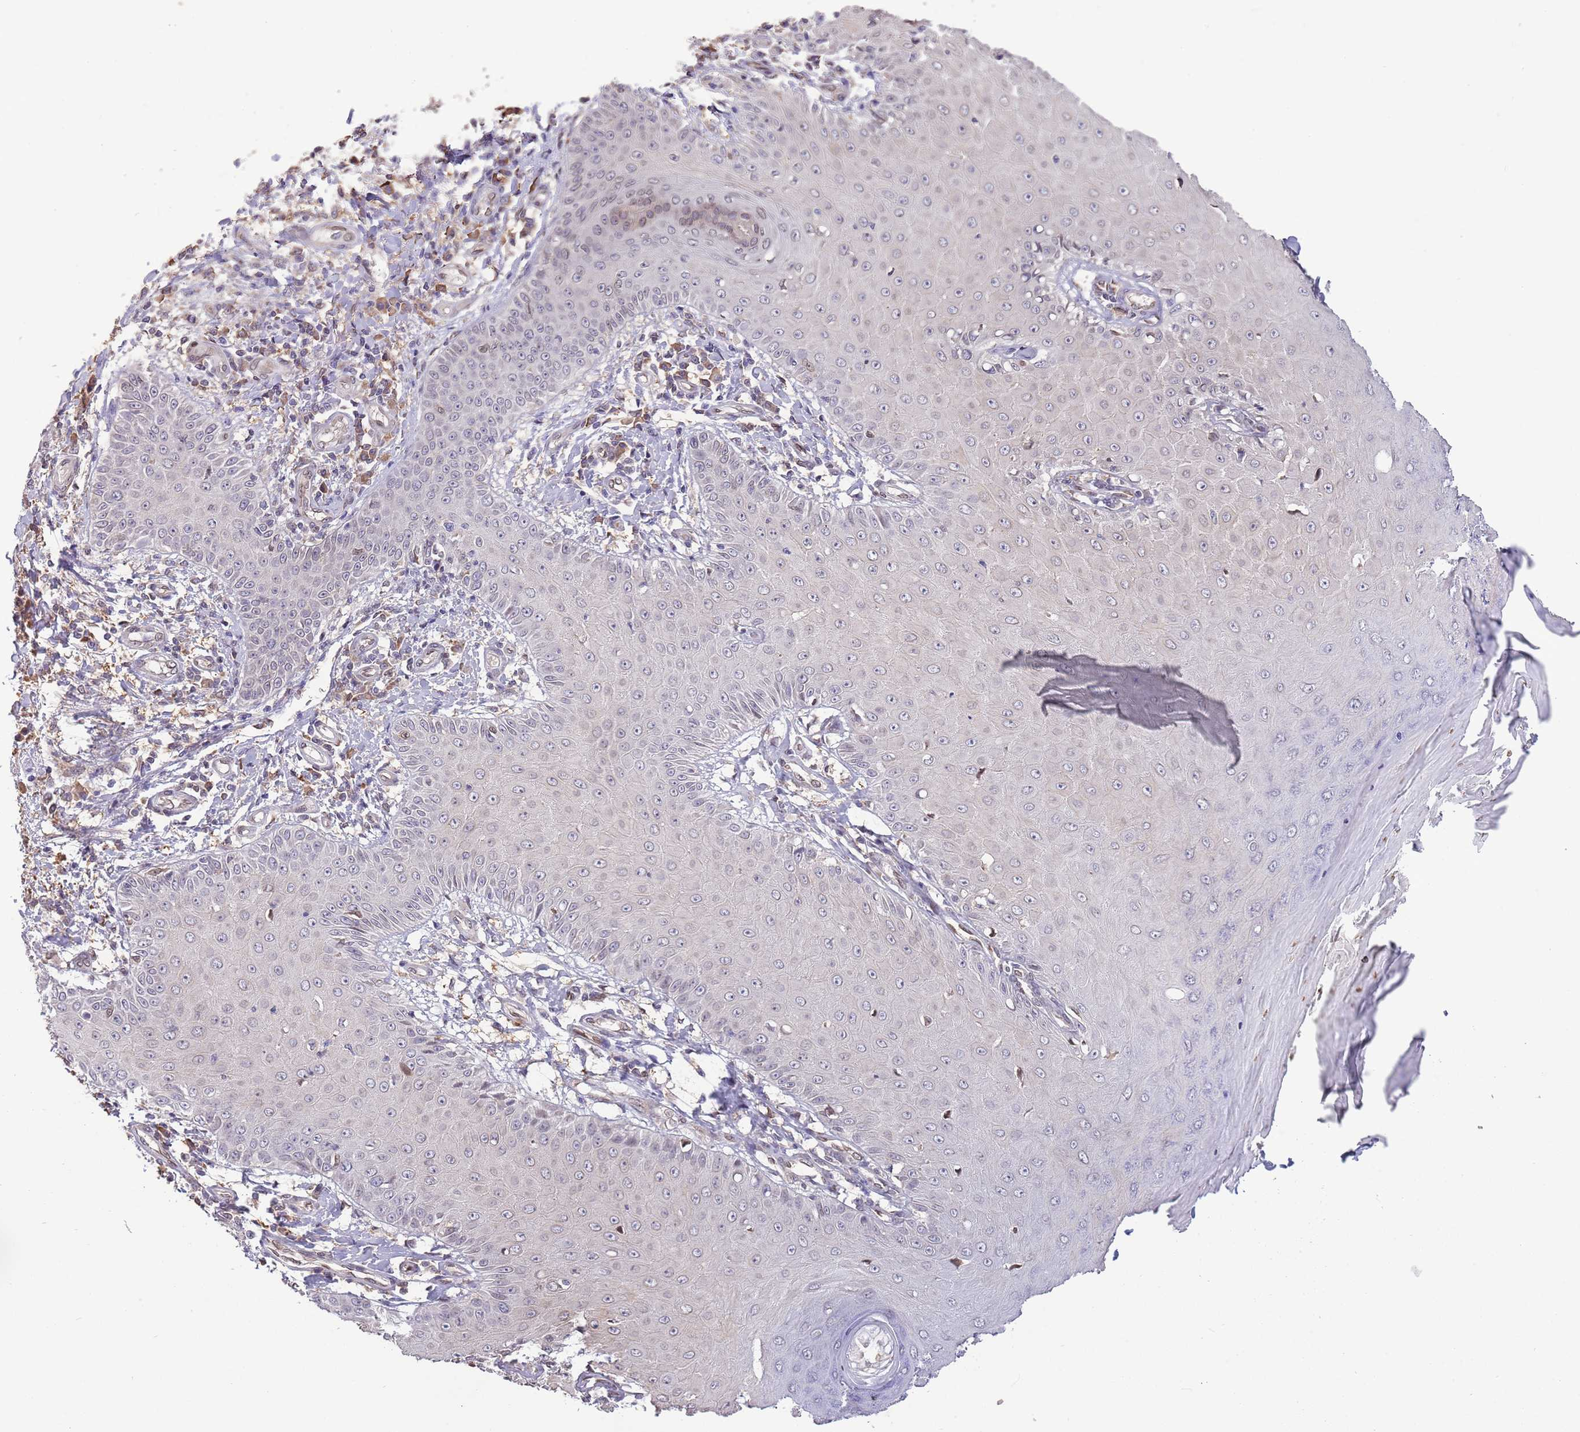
{"staining": {"intensity": "negative", "quantity": "none", "location": "none"}, "tissue": "skin cancer", "cell_type": "Tumor cells", "image_type": "cancer", "snomed": [{"axis": "morphology", "description": "Squamous cell carcinoma, NOS"}, {"axis": "topography", "description": "Skin"}], "caption": "Skin cancer was stained to show a protein in brown. There is no significant positivity in tumor cells.", "gene": "ZNF665", "patient": {"sex": "male", "age": 70}}